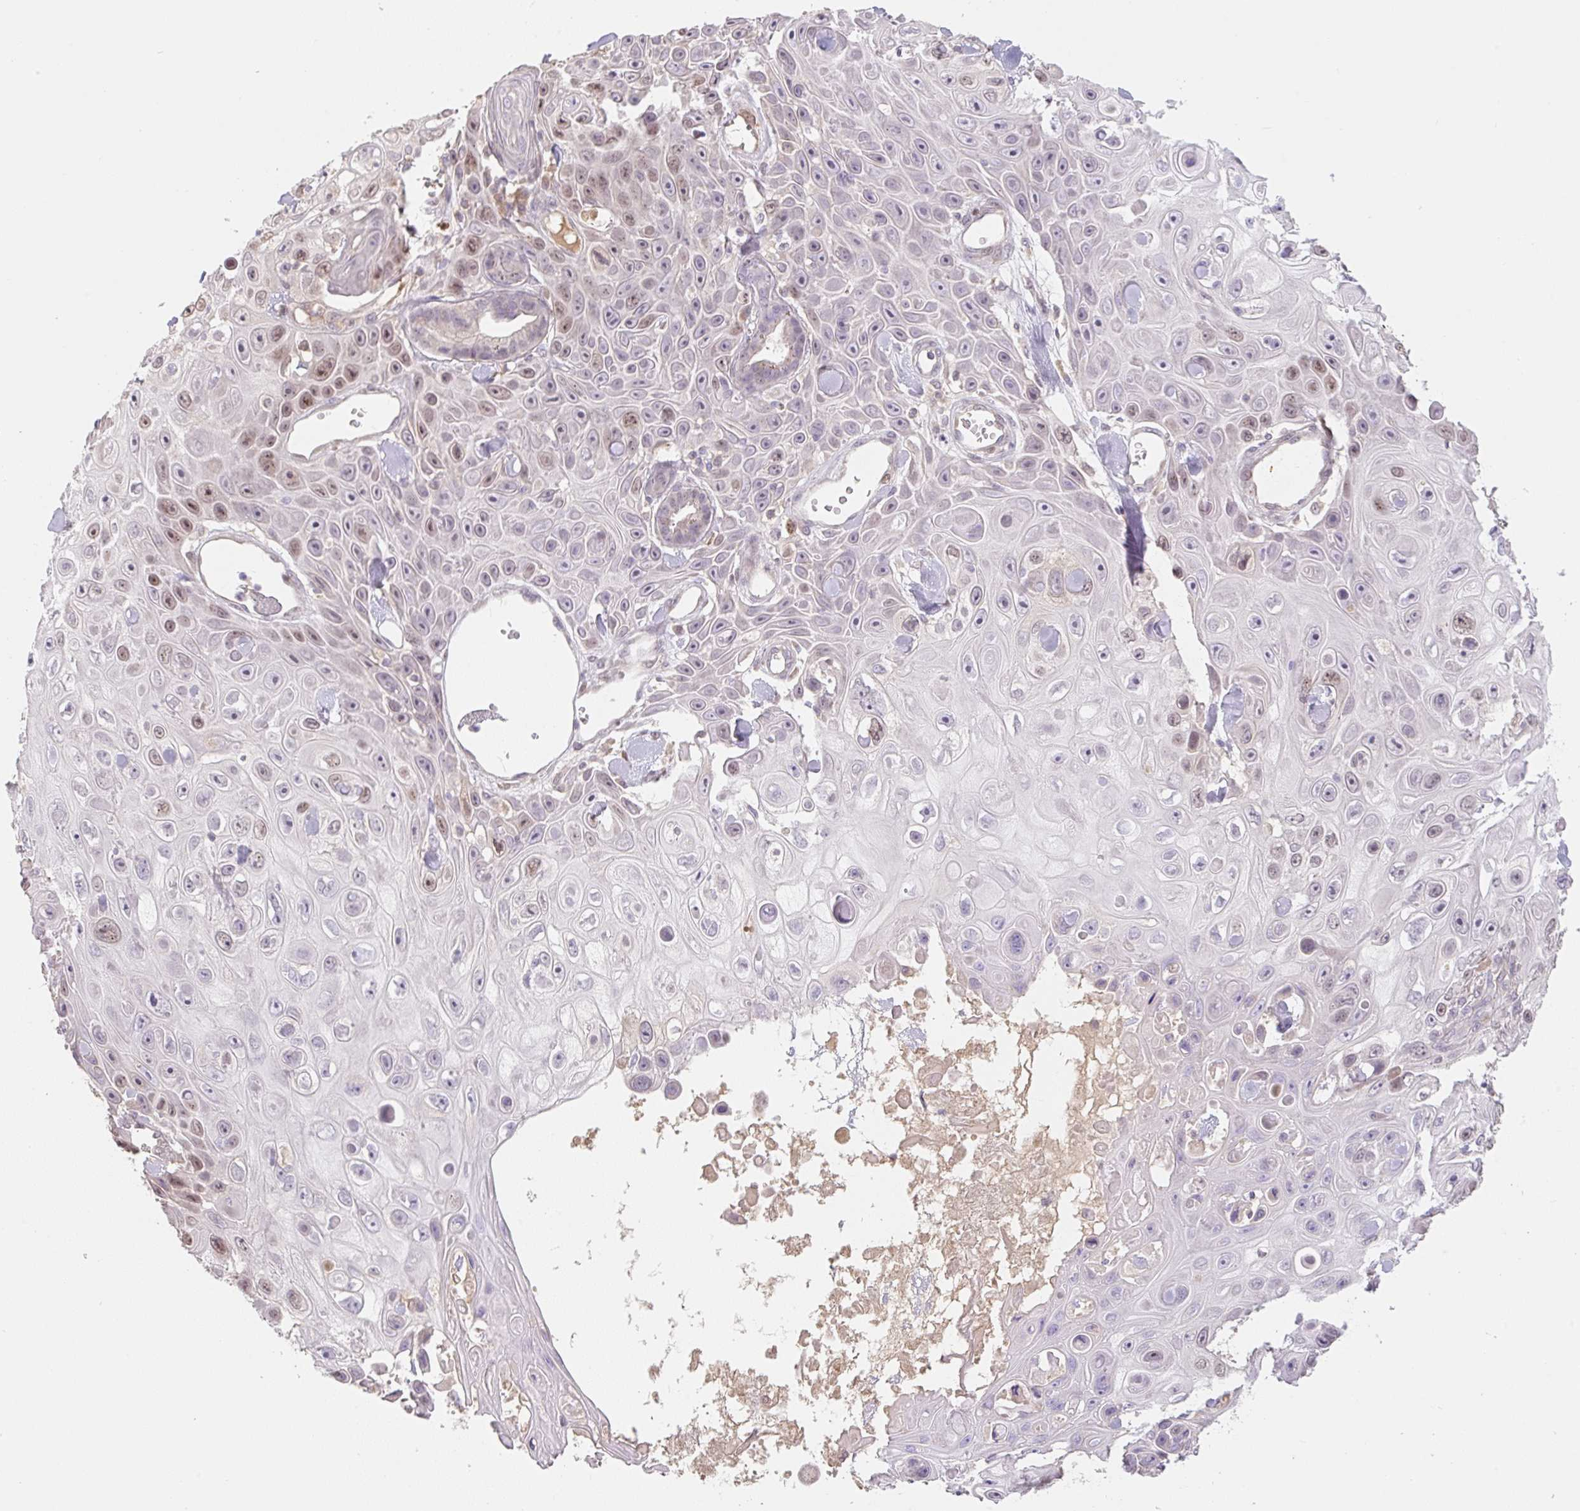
{"staining": {"intensity": "weak", "quantity": "<25%", "location": "nuclear"}, "tissue": "skin cancer", "cell_type": "Tumor cells", "image_type": "cancer", "snomed": [{"axis": "morphology", "description": "Squamous cell carcinoma, NOS"}, {"axis": "topography", "description": "Skin"}], "caption": "There is no significant expression in tumor cells of skin cancer.", "gene": "MIA2", "patient": {"sex": "male", "age": 82}}